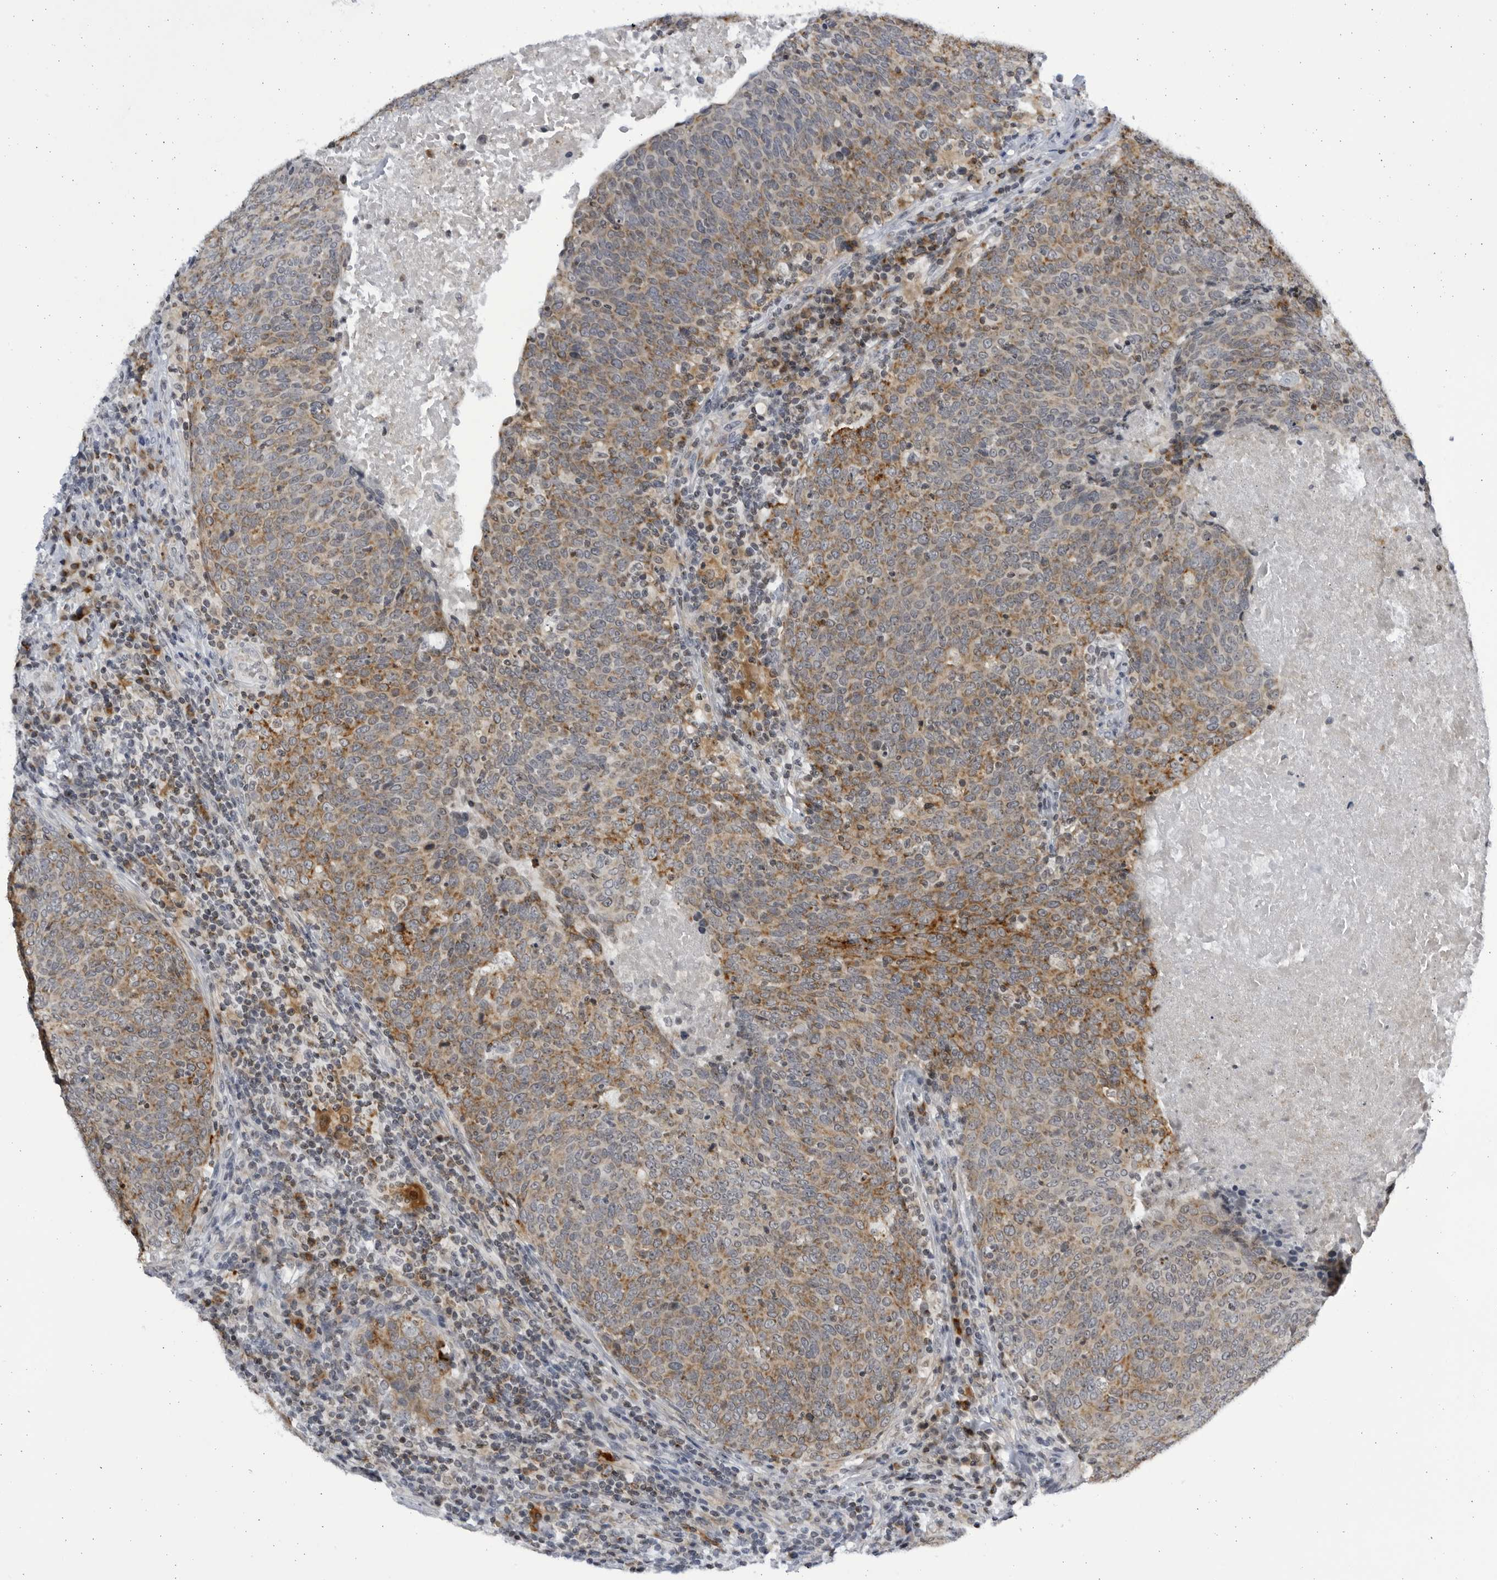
{"staining": {"intensity": "moderate", "quantity": ">75%", "location": "cytoplasmic/membranous"}, "tissue": "head and neck cancer", "cell_type": "Tumor cells", "image_type": "cancer", "snomed": [{"axis": "morphology", "description": "Squamous cell carcinoma, NOS"}, {"axis": "morphology", "description": "Squamous cell carcinoma, metastatic, NOS"}, {"axis": "topography", "description": "Lymph node"}, {"axis": "topography", "description": "Head-Neck"}], "caption": "Human head and neck cancer (squamous cell carcinoma) stained with a brown dye displays moderate cytoplasmic/membranous positive positivity in about >75% of tumor cells.", "gene": "SLC25A22", "patient": {"sex": "male", "age": 62}}